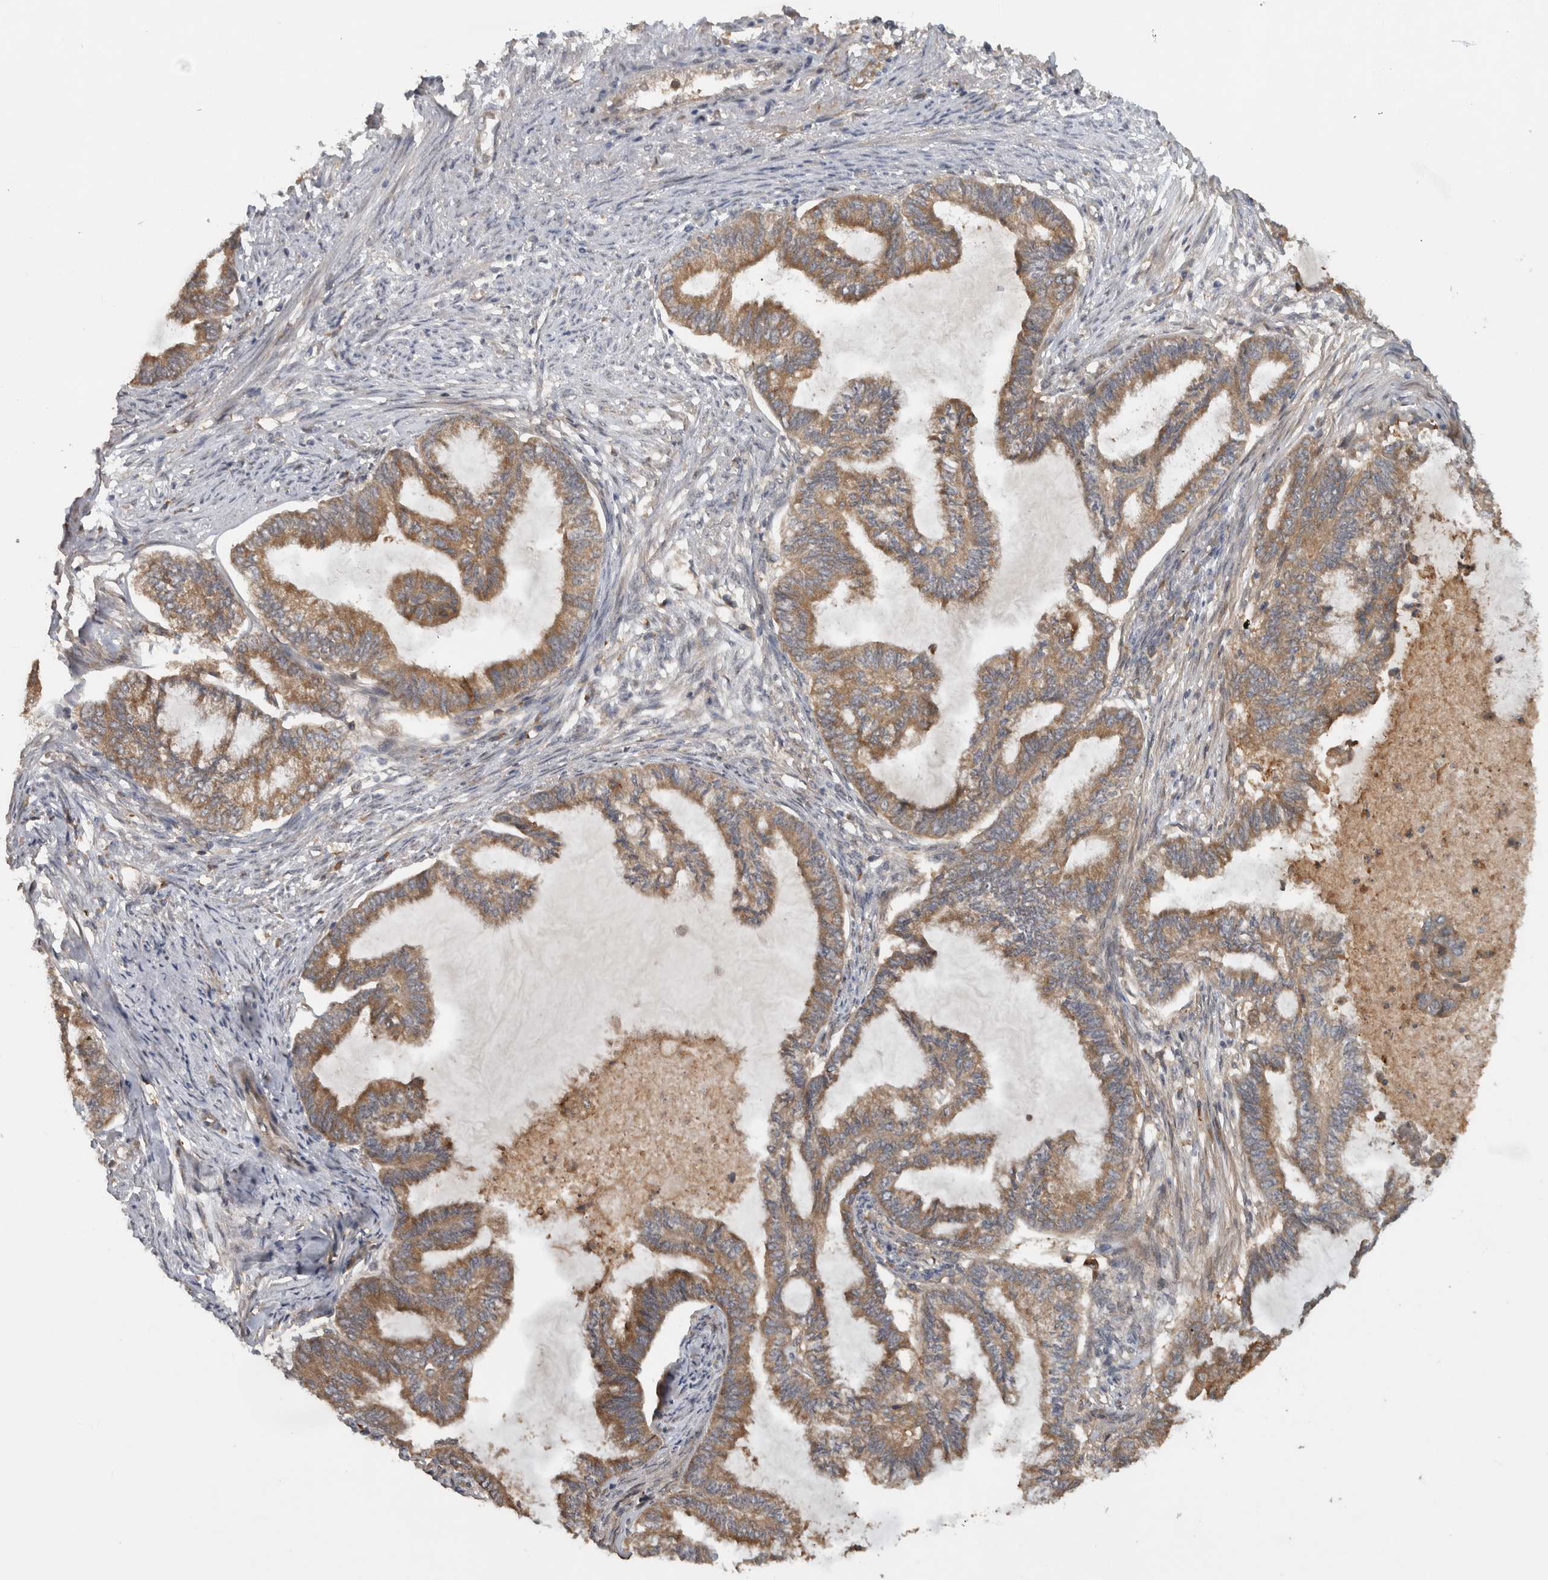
{"staining": {"intensity": "moderate", "quantity": ">75%", "location": "cytoplasmic/membranous"}, "tissue": "endometrial cancer", "cell_type": "Tumor cells", "image_type": "cancer", "snomed": [{"axis": "morphology", "description": "Adenocarcinoma, NOS"}, {"axis": "topography", "description": "Endometrium"}], "caption": "Endometrial adenocarcinoma tissue exhibits moderate cytoplasmic/membranous positivity in approximately >75% of tumor cells", "gene": "VEPH1", "patient": {"sex": "female", "age": 86}}